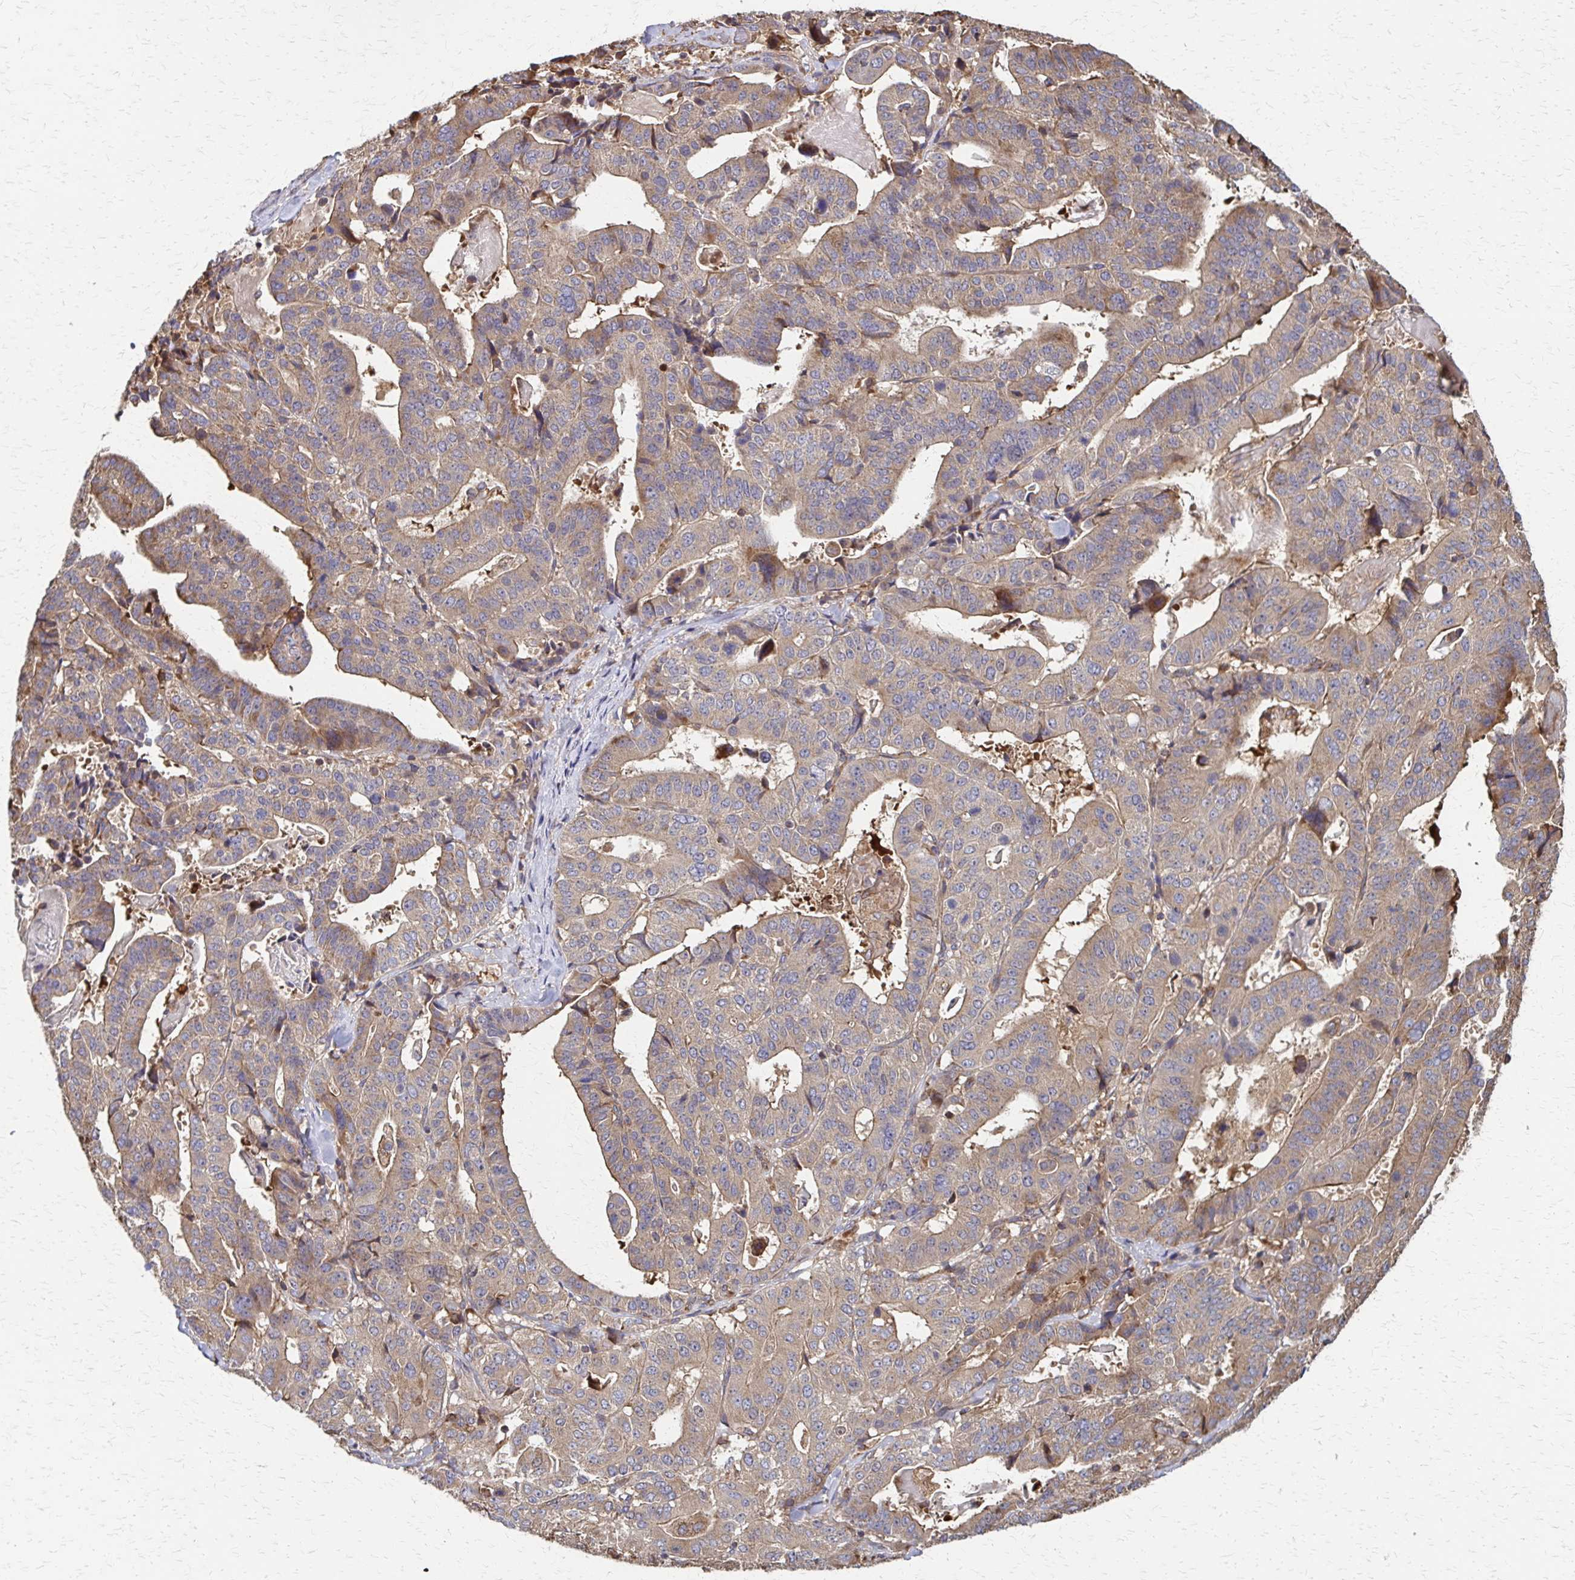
{"staining": {"intensity": "weak", "quantity": ">75%", "location": "cytoplasmic/membranous"}, "tissue": "stomach cancer", "cell_type": "Tumor cells", "image_type": "cancer", "snomed": [{"axis": "morphology", "description": "Adenocarcinoma, NOS"}, {"axis": "topography", "description": "Stomach"}], "caption": "IHC image of human adenocarcinoma (stomach) stained for a protein (brown), which exhibits low levels of weak cytoplasmic/membranous positivity in about >75% of tumor cells.", "gene": "EEF2", "patient": {"sex": "male", "age": 48}}